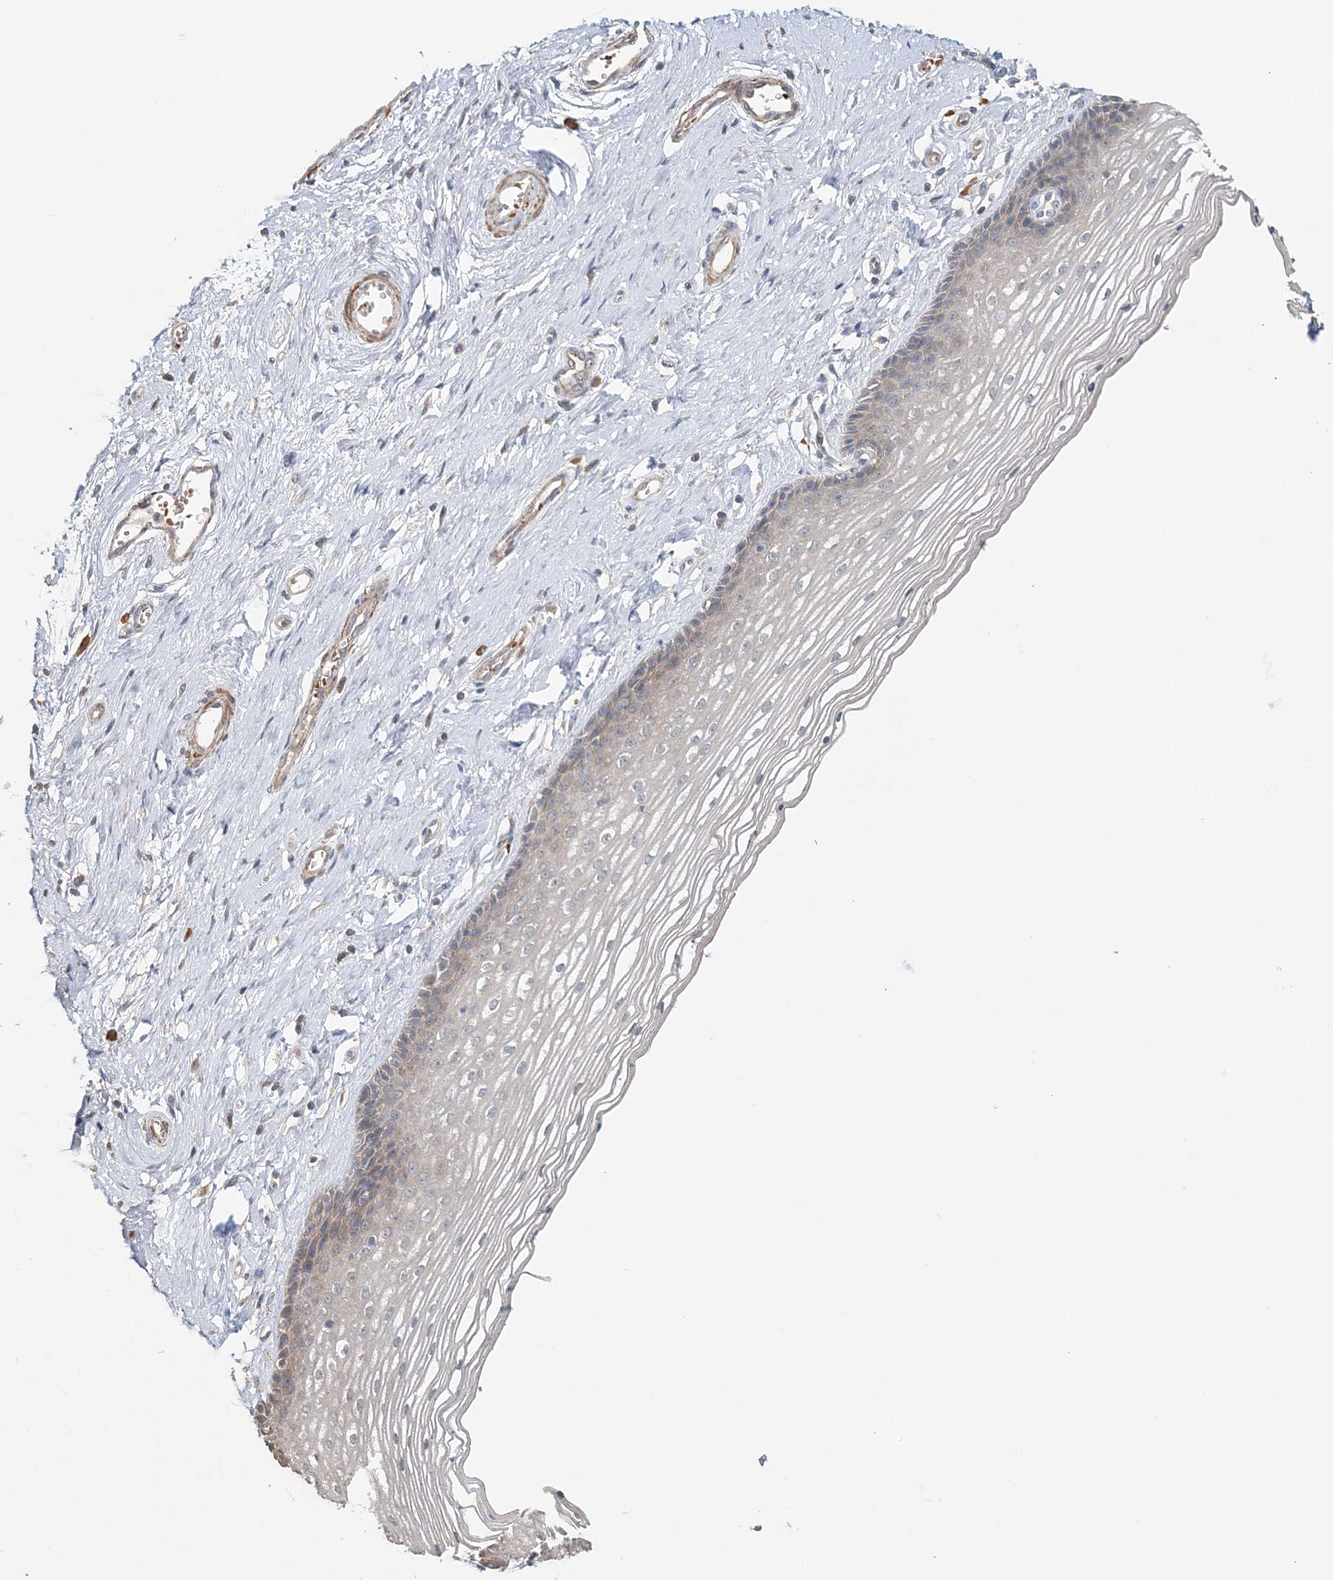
{"staining": {"intensity": "moderate", "quantity": "<25%", "location": "cytoplasmic/membranous"}, "tissue": "vagina", "cell_type": "Squamous epithelial cells", "image_type": "normal", "snomed": [{"axis": "morphology", "description": "Normal tissue, NOS"}, {"axis": "topography", "description": "Vagina"}], "caption": "A brown stain shows moderate cytoplasmic/membranous staining of a protein in squamous epithelial cells of normal human vagina.", "gene": "TTI1", "patient": {"sex": "female", "age": 46}}